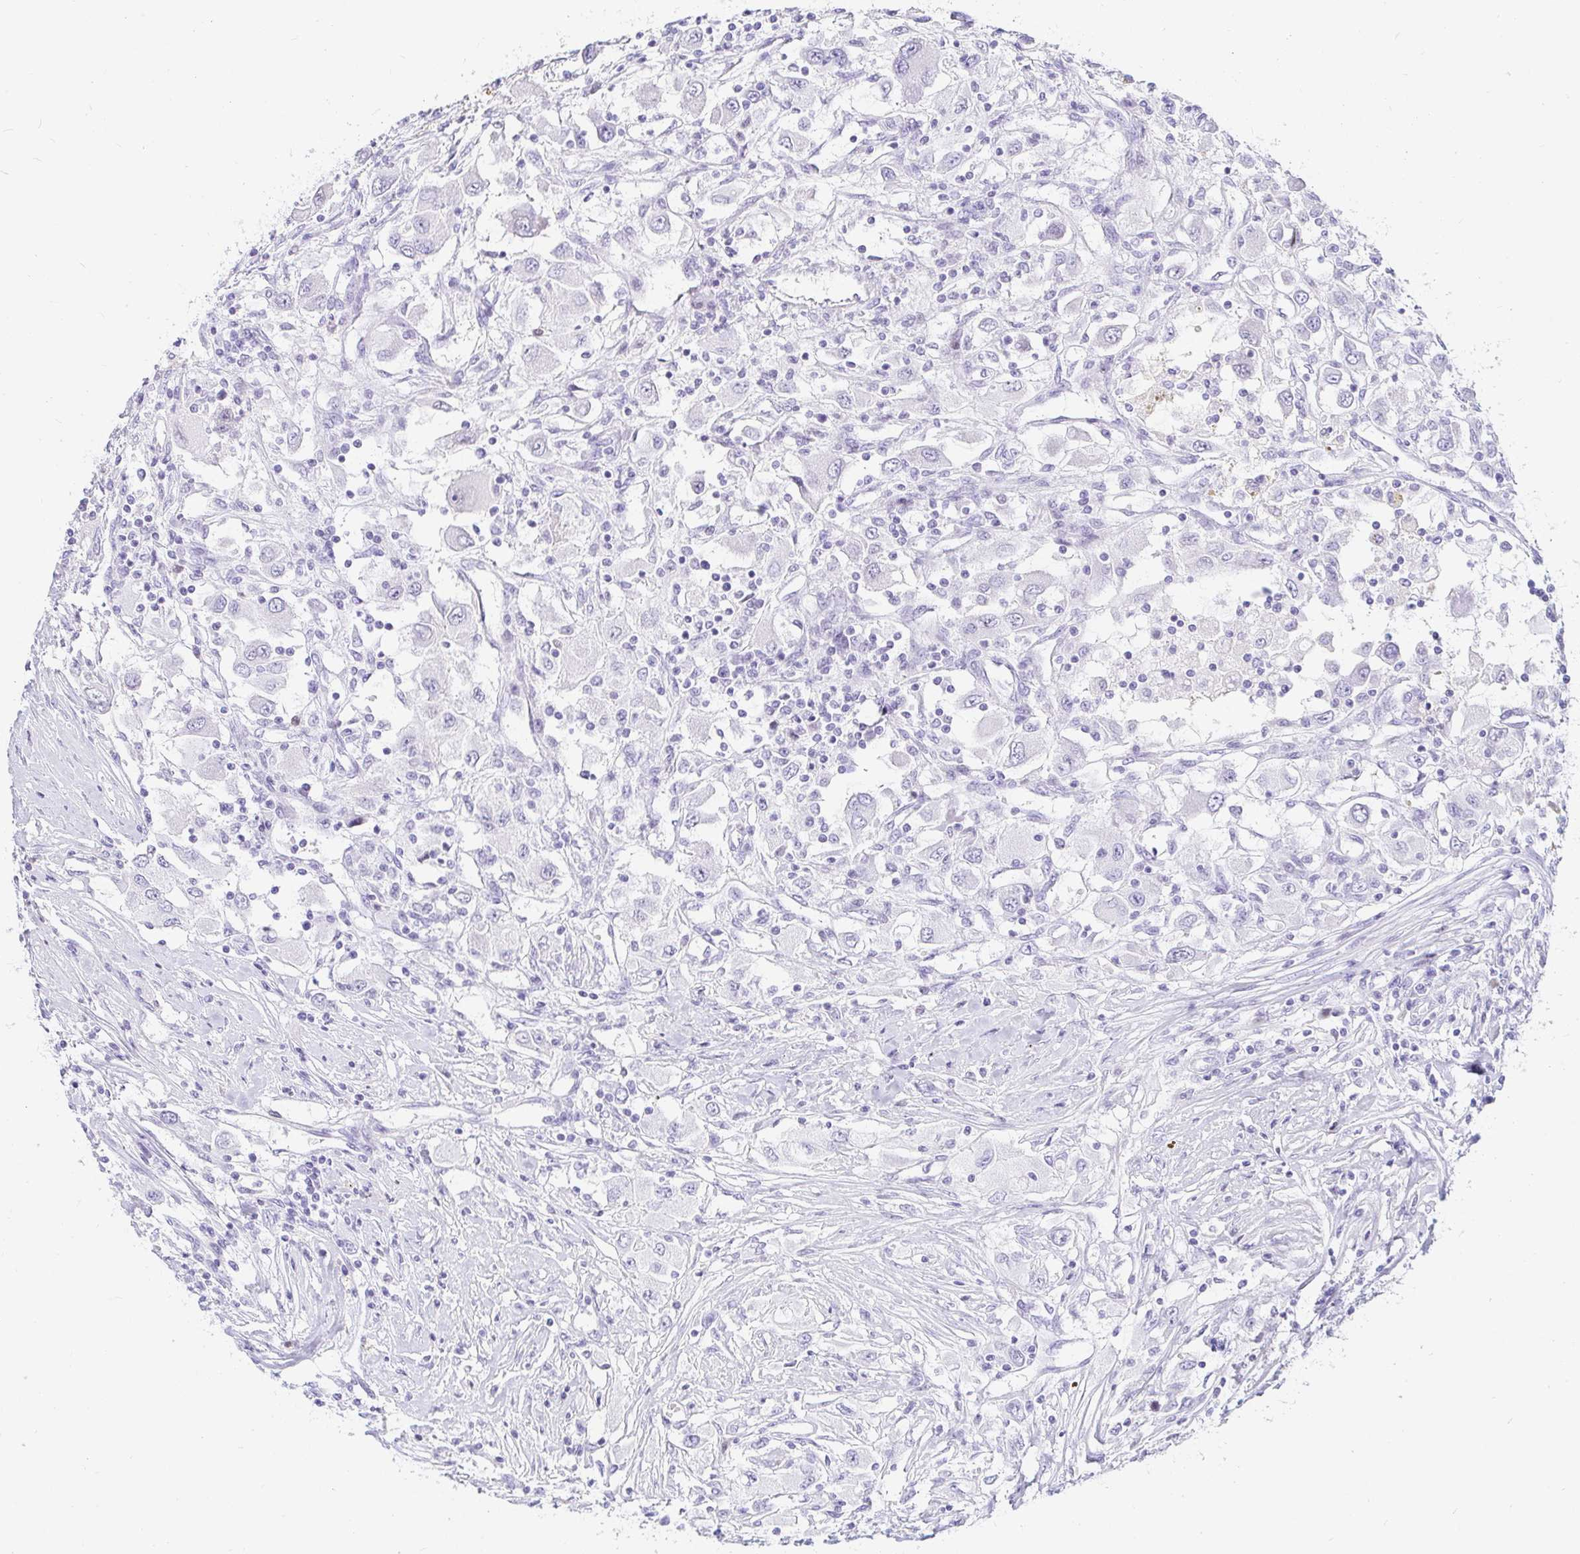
{"staining": {"intensity": "negative", "quantity": "none", "location": "none"}, "tissue": "renal cancer", "cell_type": "Tumor cells", "image_type": "cancer", "snomed": [{"axis": "morphology", "description": "Adenocarcinoma, NOS"}, {"axis": "topography", "description": "Kidney"}], "caption": "Immunohistochemistry (IHC) of renal adenocarcinoma exhibits no staining in tumor cells.", "gene": "CAPSL", "patient": {"sex": "female", "age": 67}}